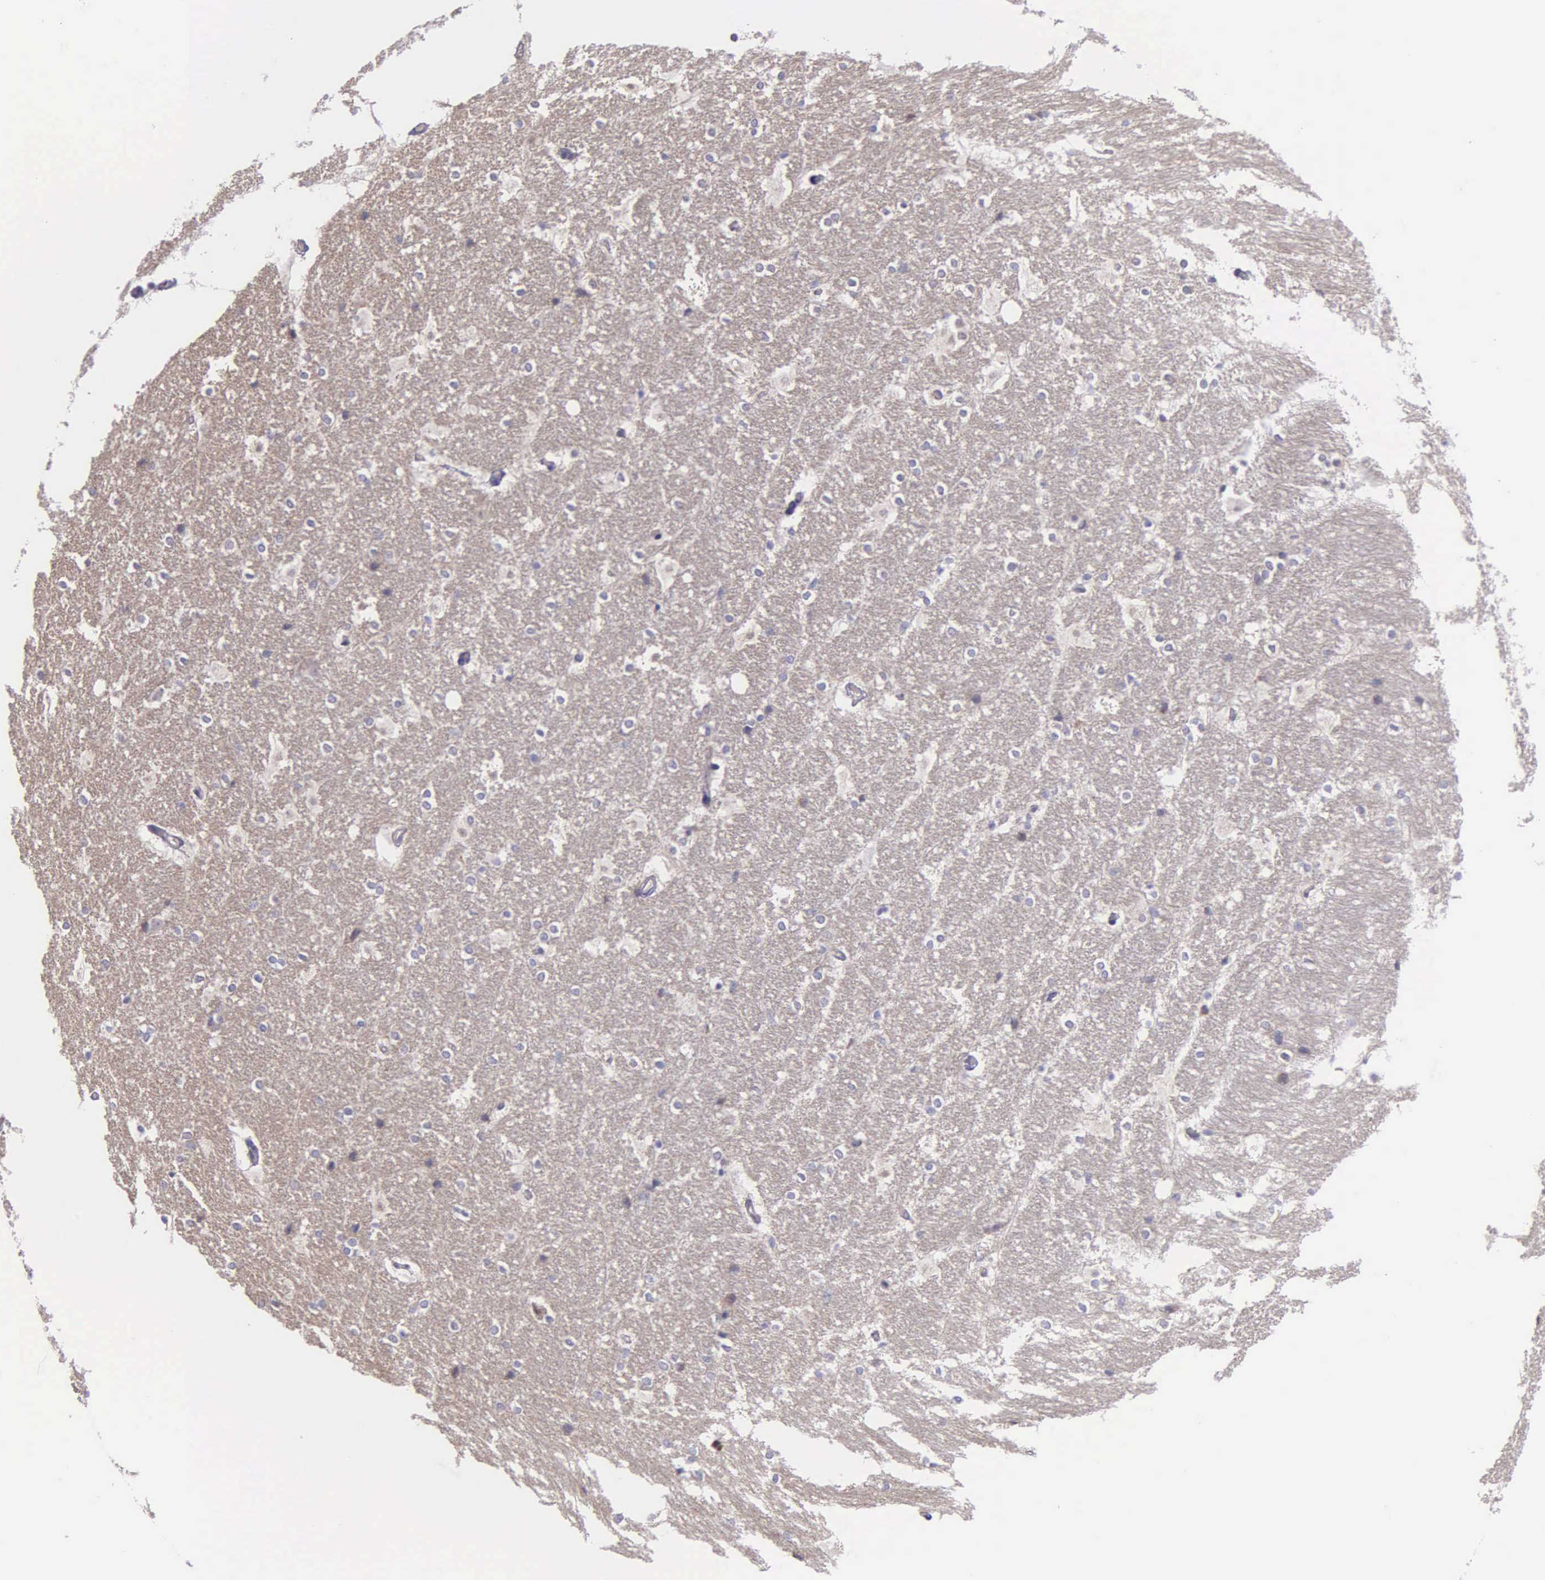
{"staining": {"intensity": "negative", "quantity": "none", "location": "none"}, "tissue": "hippocampus", "cell_type": "Glial cells", "image_type": "normal", "snomed": [{"axis": "morphology", "description": "Normal tissue, NOS"}, {"axis": "topography", "description": "Hippocampus"}], "caption": "The micrograph reveals no staining of glial cells in normal hippocampus. (Brightfield microscopy of DAB (3,3'-diaminobenzidine) IHC at high magnification).", "gene": "ZC3H12B", "patient": {"sex": "female", "age": 19}}